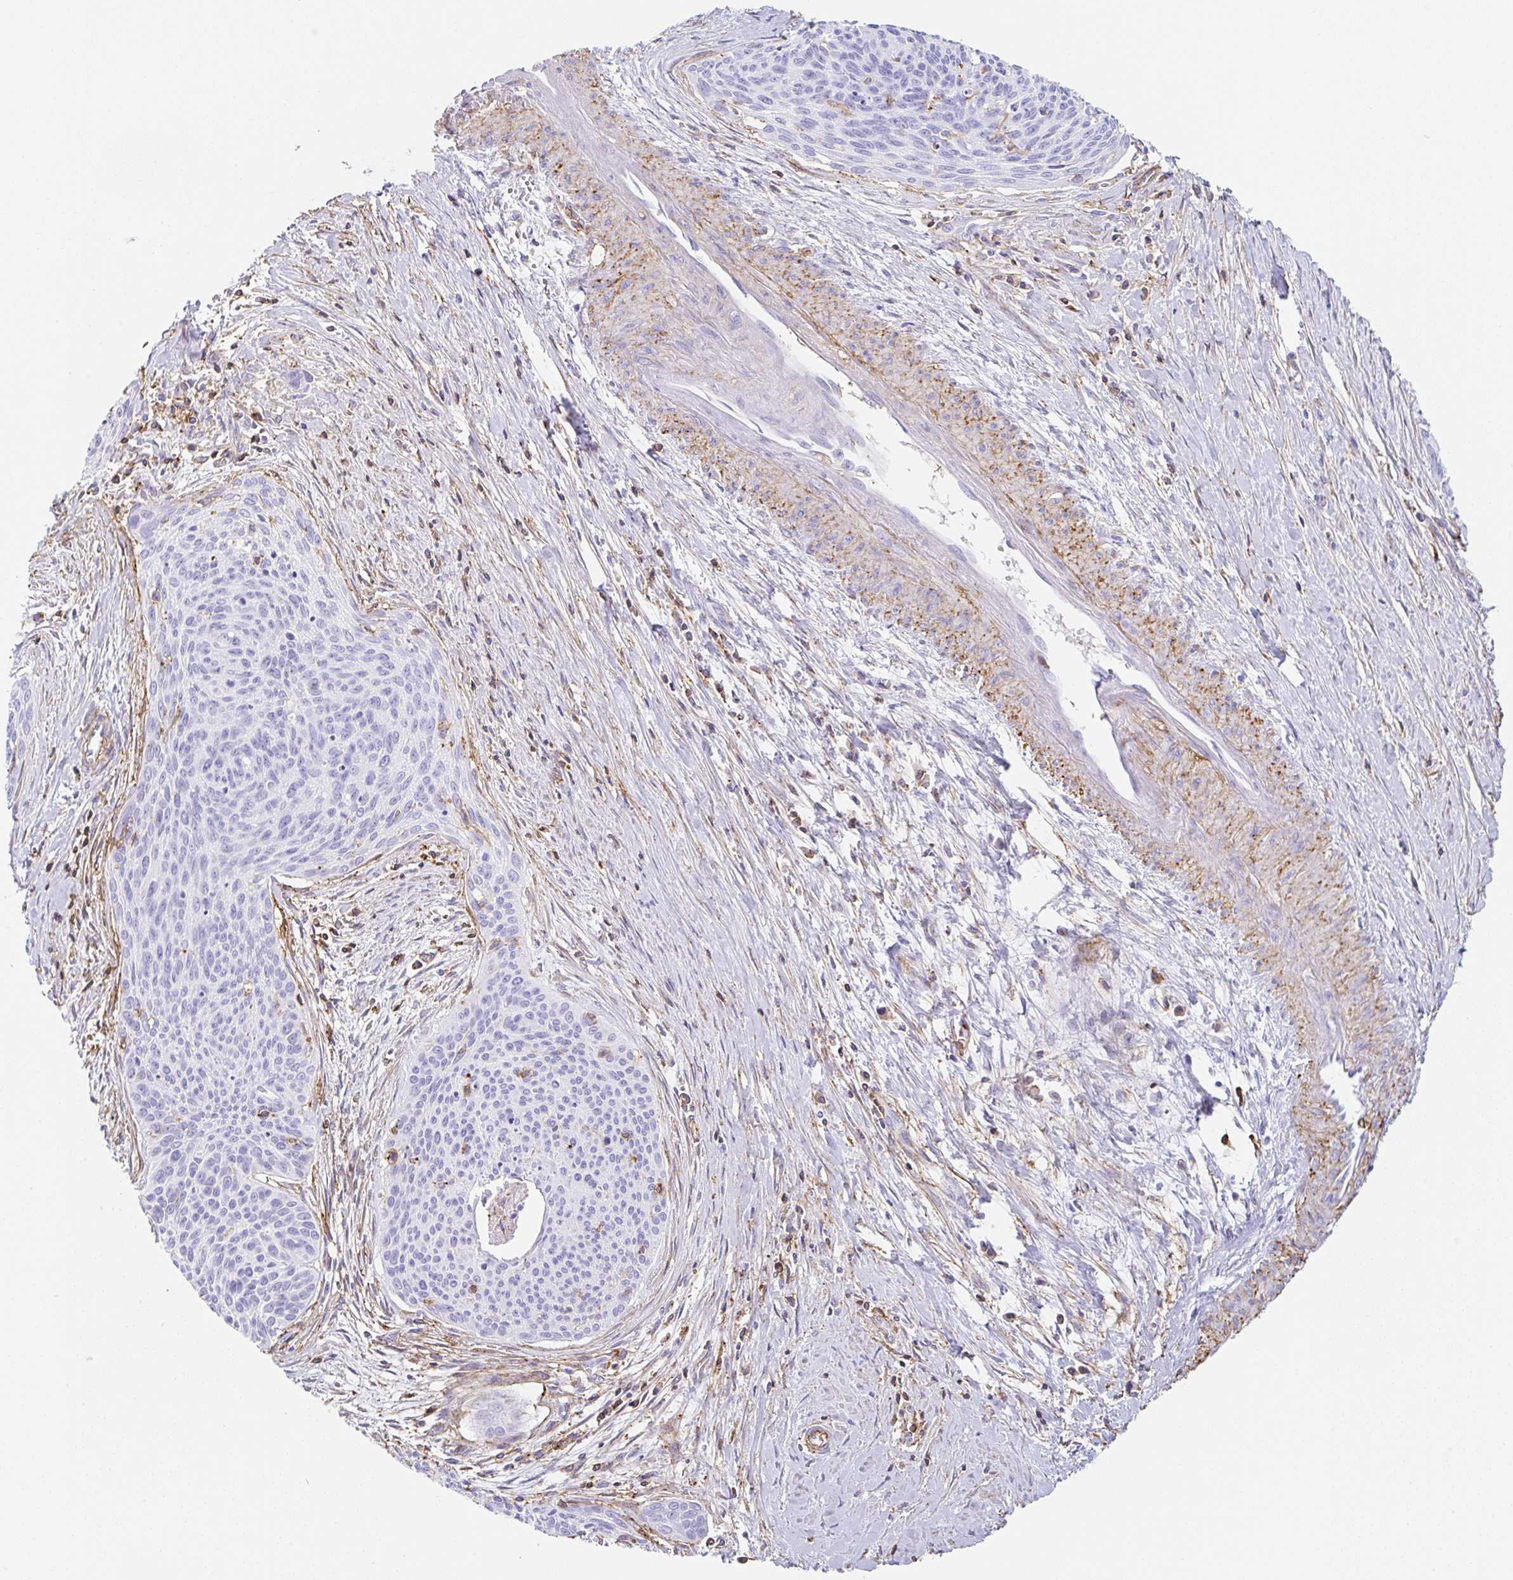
{"staining": {"intensity": "negative", "quantity": "none", "location": "none"}, "tissue": "cervical cancer", "cell_type": "Tumor cells", "image_type": "cancer", "snomed": [{"axis": "morphology", "description": "Squamous cell carcinoma, NOS"}, {"axis": "topography", "description": "Cervix"}], "caption": "There is no significant staining in tumor cells of cervical cancer.", "gene": "MTTP", "patient": {"sex": "female", "age": 55}}